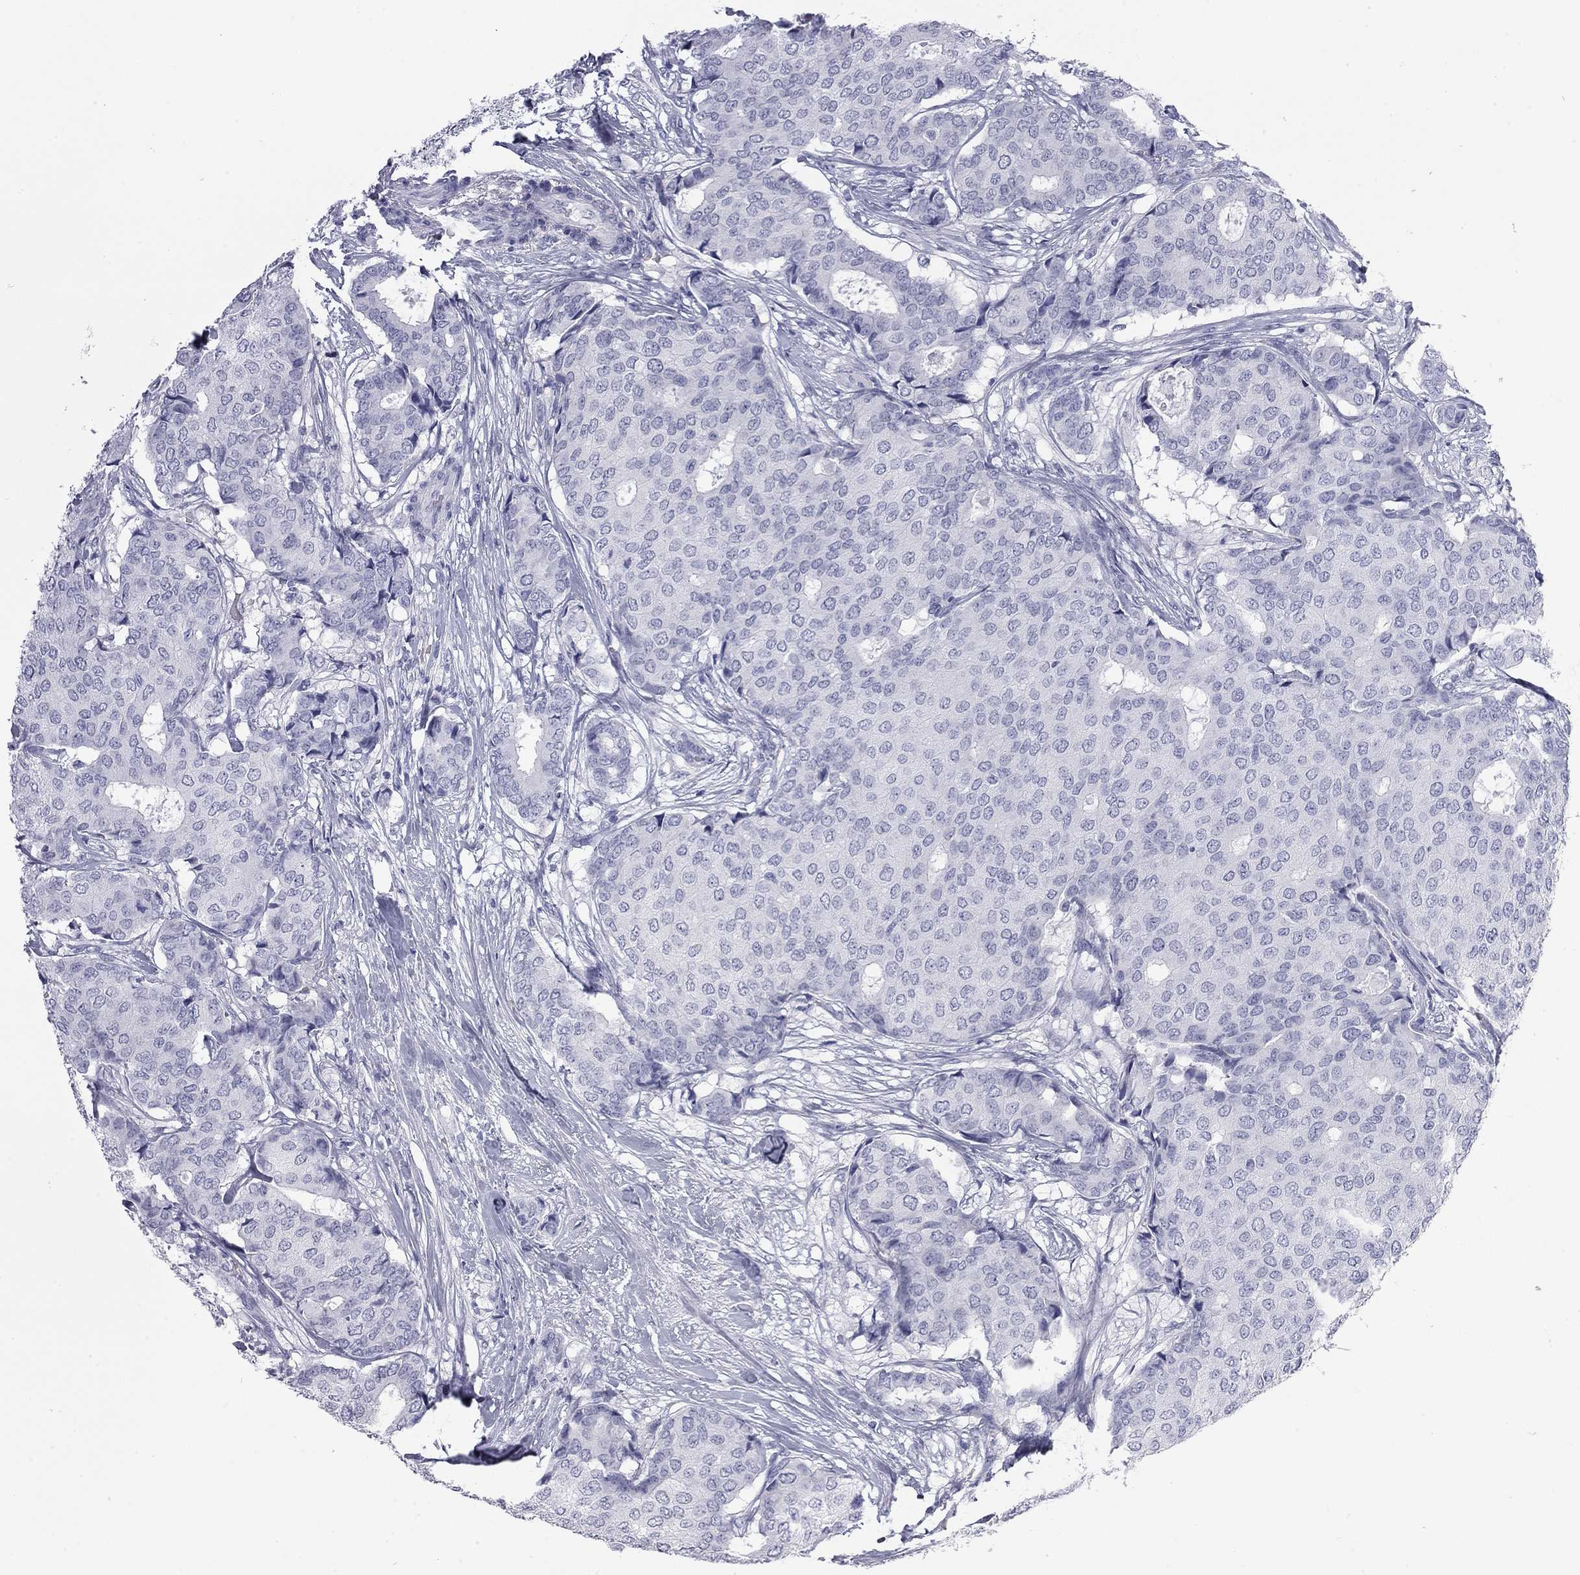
{"staining": {"intensity": "negative", "quantity": "none", "location": "none"}, "tissue": "breast cancer", "cell_type": "Tumor cells", "image_type": "cancer", "snomed": [{"axis": "morphology", "description": "Duct carcinoma"}, {"axis": "topography", "description": "Breast"}], "caption": "DAB immunohistochemical staining of breast cancer (invasive ductal carcinoma) displays no significant expression in tumor cells.", "gene": "AK8", "patient": {"sex": "female", "age": 75}}